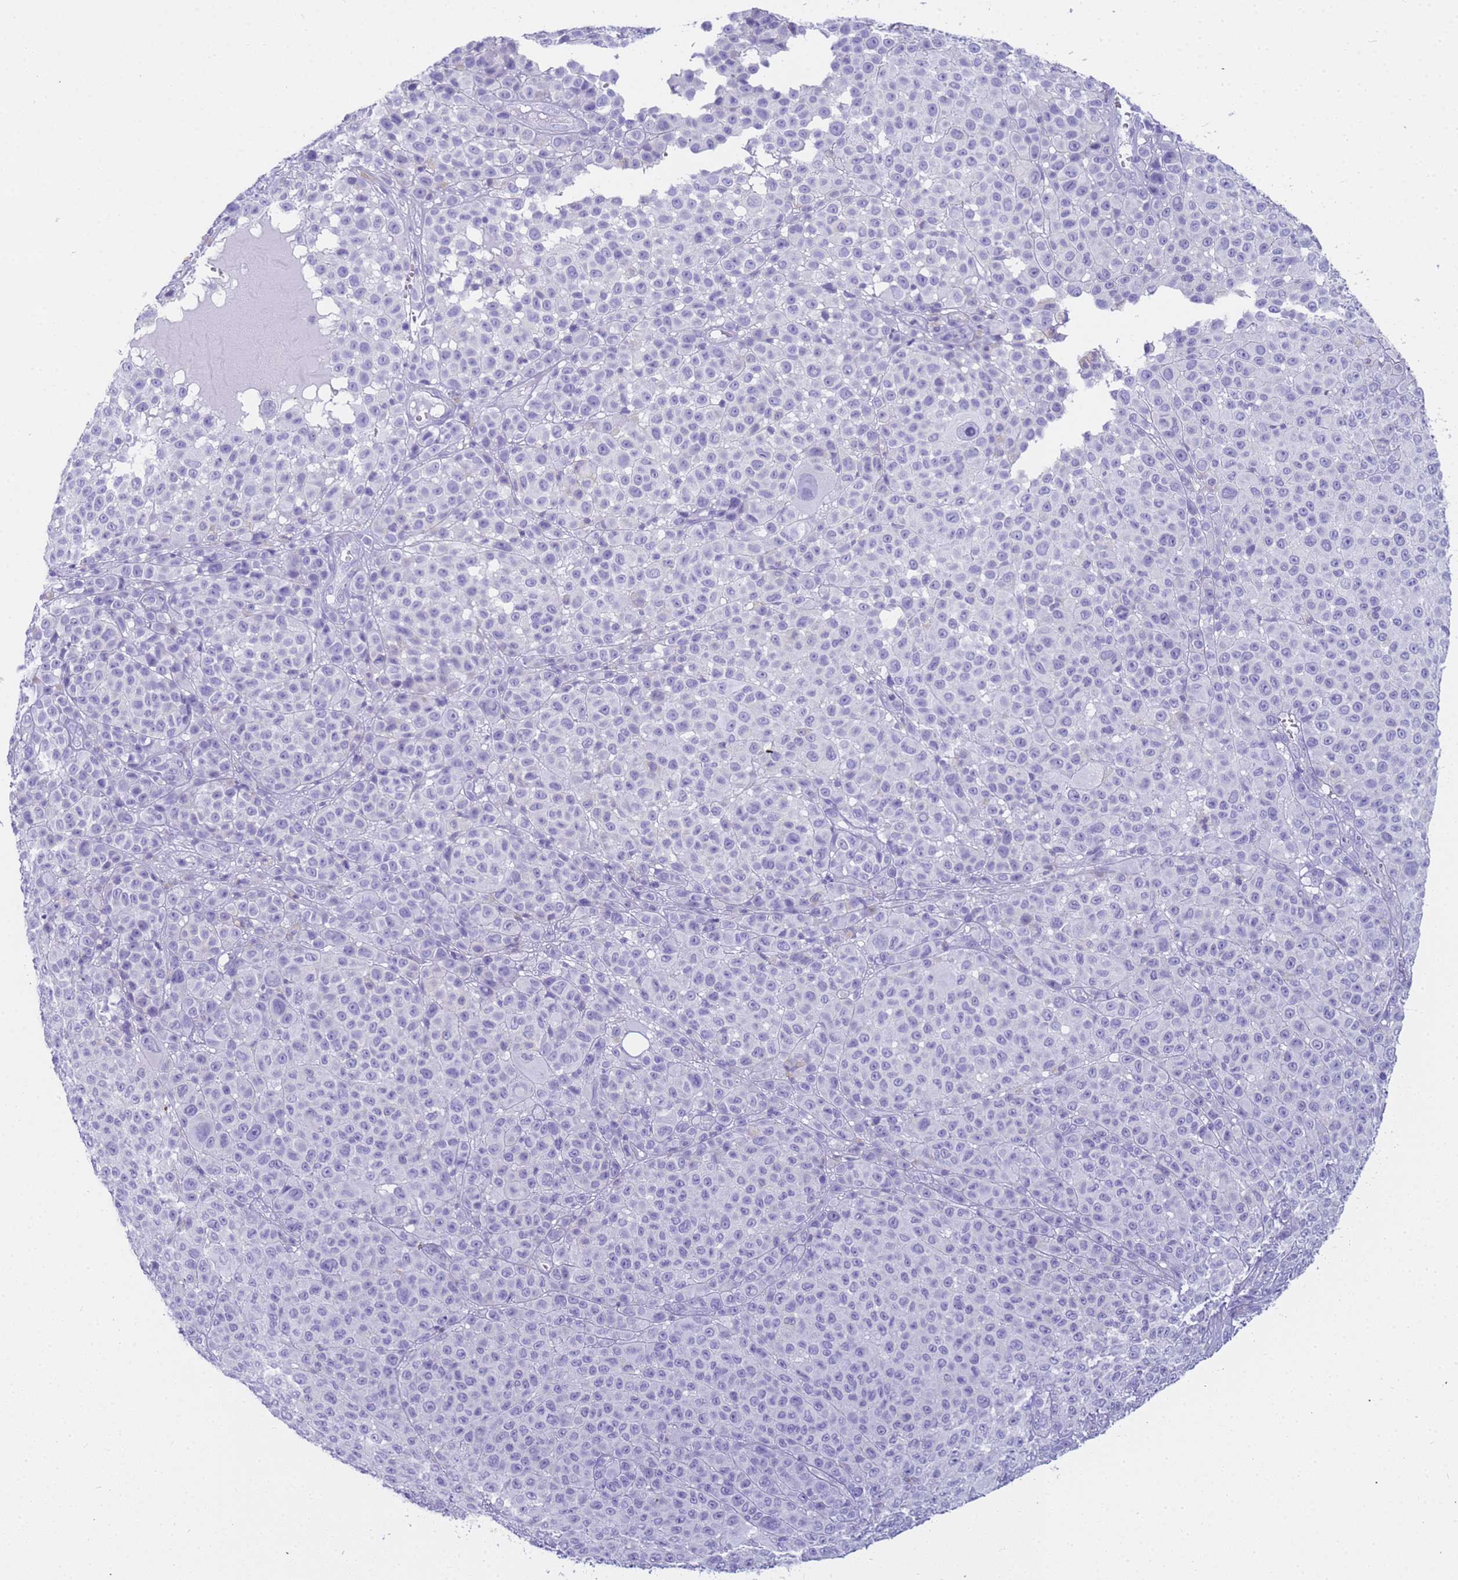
{"staining": {"intensity": "negative", "quantity": "none", "location": "none"}, "tissue": "melanoma", "cell_type": "Tumor cells", "image_type": "cancer", "snomed": [{"axis": "morphology", "description": "Malignant melanoma, NOS"}, {"axis": "topography", "description": "Skin"}], "caption": "The micrograph shows no staining of tumor cells in melanoma.", "gene": "RNASE2", "patient": {"sex": "female", "age": 94}}